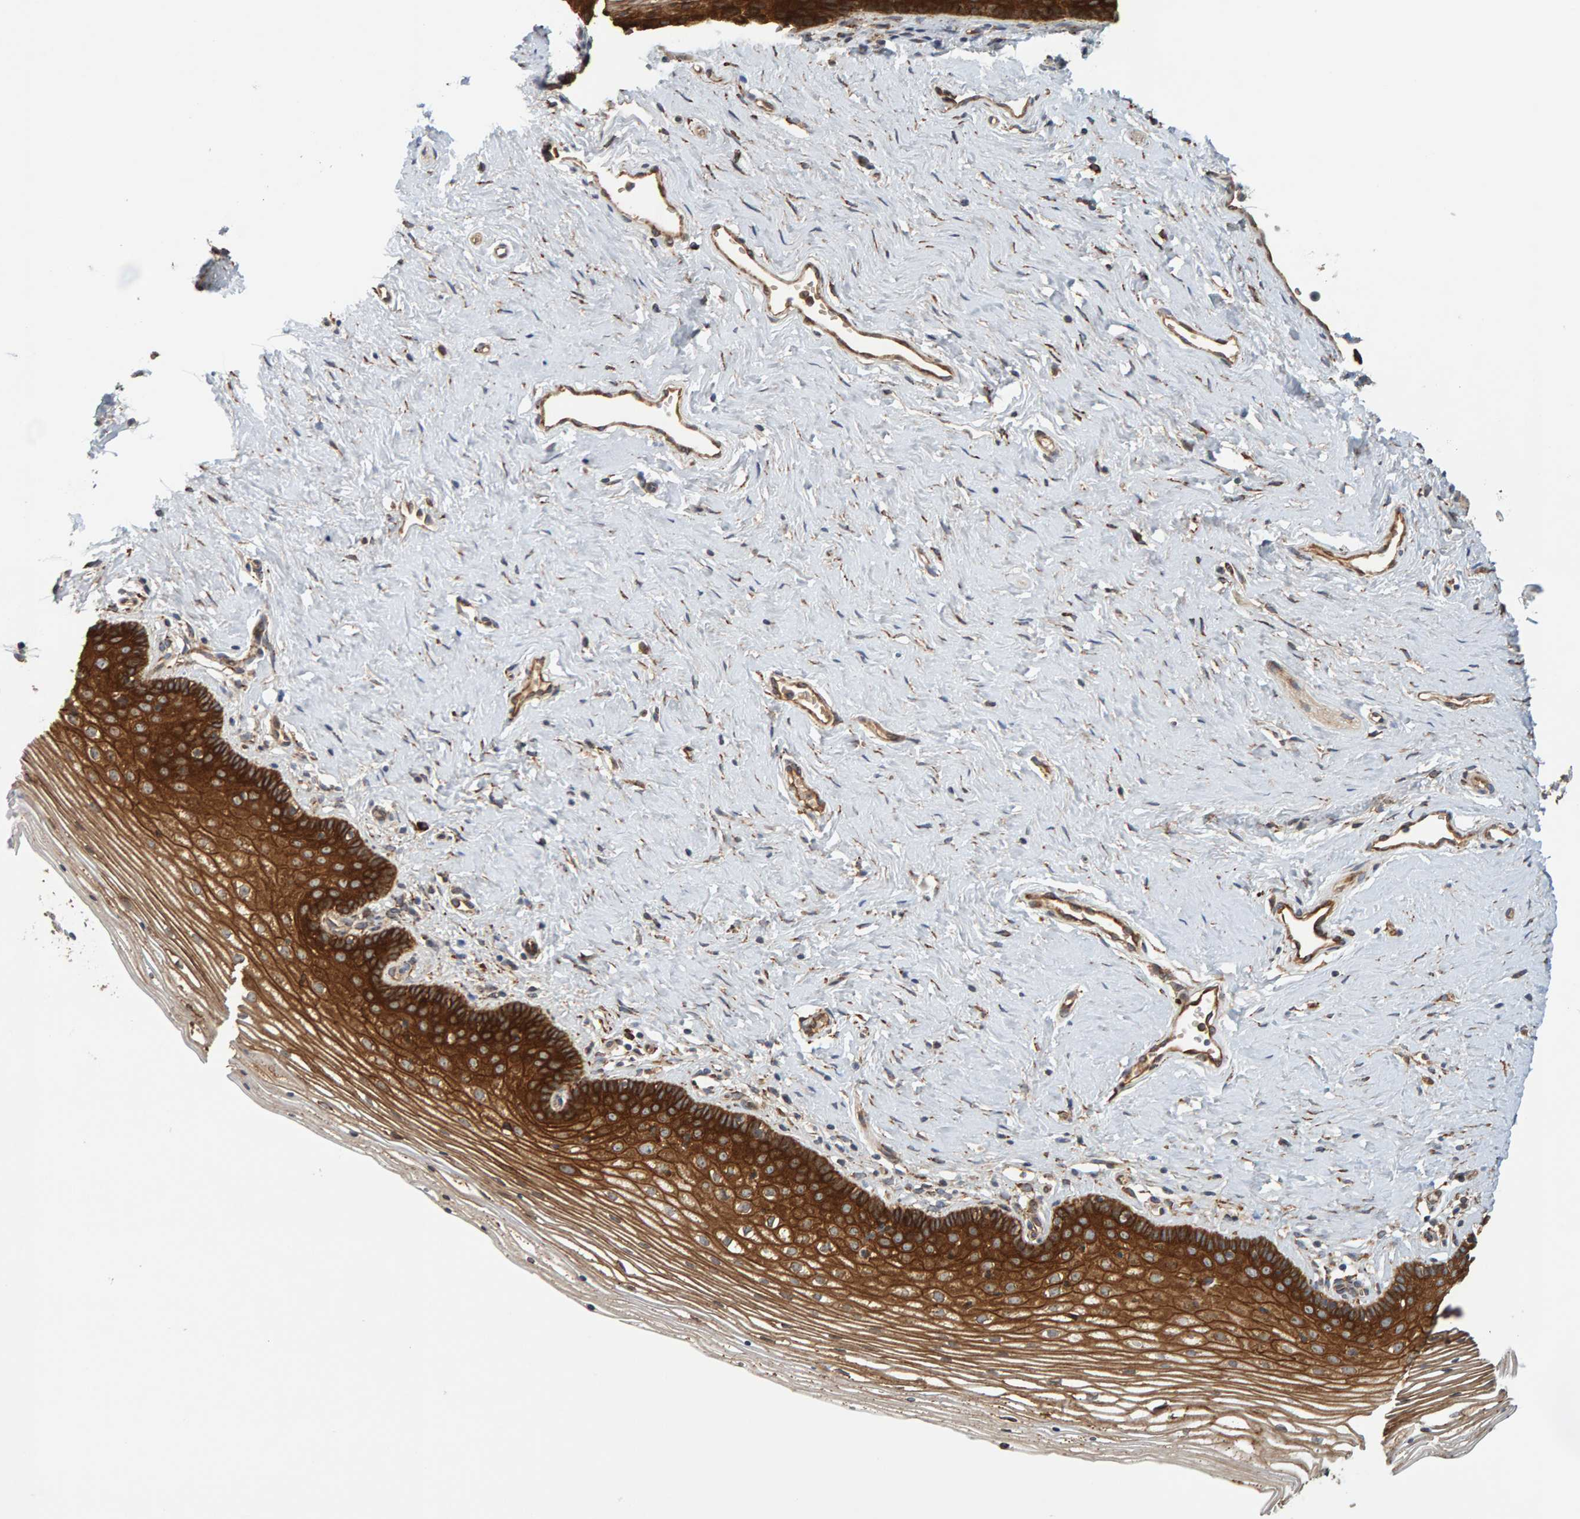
{"staining": {"intensity": "strong", "quantity": ">75%", "location": "cytoplasmic/membranous"}, "tissue": "vagina", "cell_type": "Squamous epithelial cells", "image_type": "normal", "snomed": [{"axis": "morphology", "description": "Normal tissue, NOS"}, {"axis": "topography", "description": "Vagina"}], "caption": "Vagina stained with a brown dye shows strong cytoplasmic/membranous positive staining in approximately >75% of squamous epithelial cells.", "gene": "BAIAP2", "patient": {"sex": "female", "age": 32}}